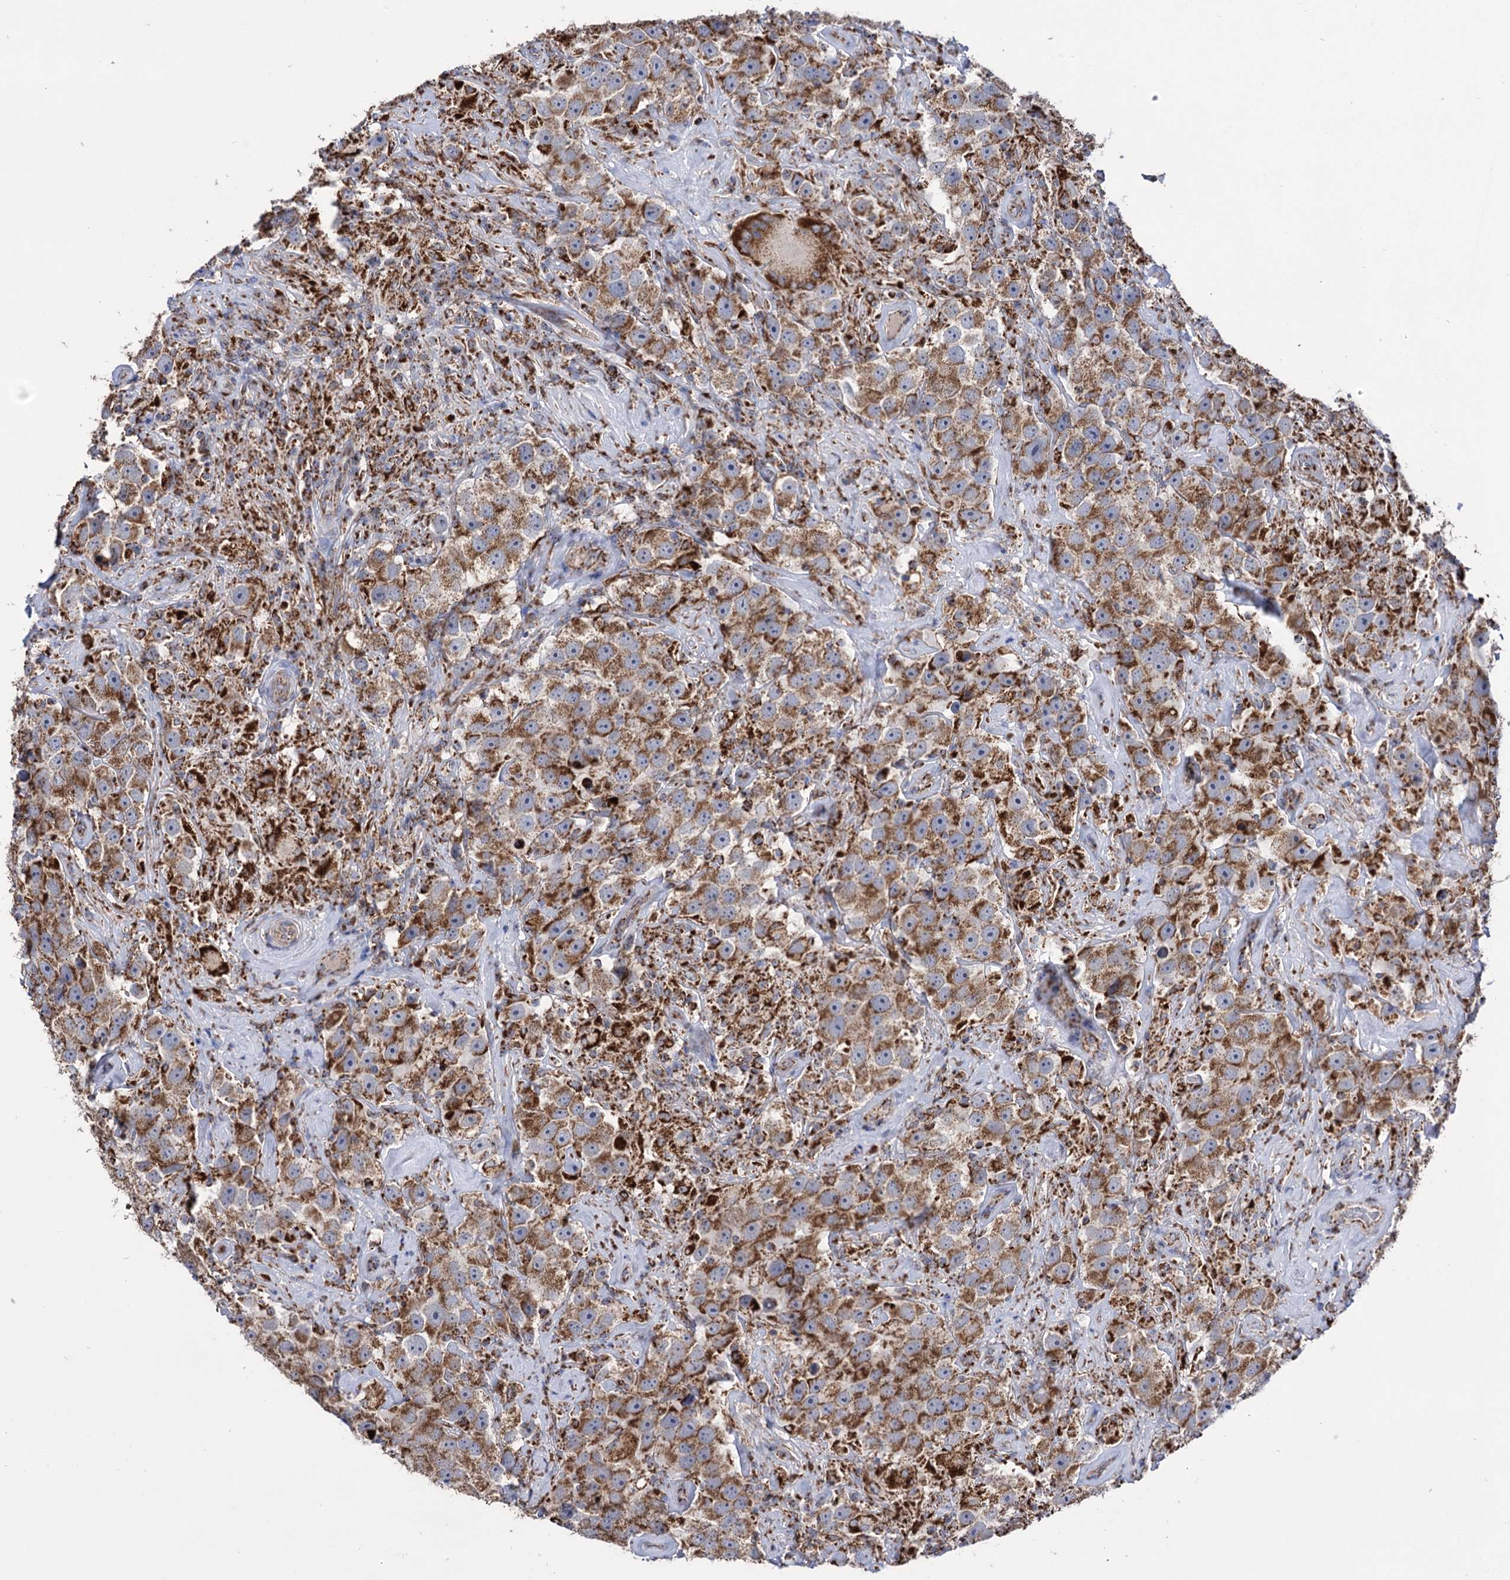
{"staining": {"intensity": "moderate", "quantity": ">75%", "location": "cytoplasmic/membranous"}, "tissue": "testis cancer", "cell_type": "Tumor cells", "image_type": "cancer", "snomed": [{"axis": "morphology", "description": "Seminoma, NOS"}, {"axis": "topography", "description": "Testis"}], "caption": "An immunohistochemistry (IHC) micrograph of neoplastic tissue is shown. Protein staining in brown shows moderate cytoplasmic/membranous positivity in testis cancer (seminoma) within tumor cells.", "gene": "ABHD10", "patient": {"sex": "male", "age": 49}}